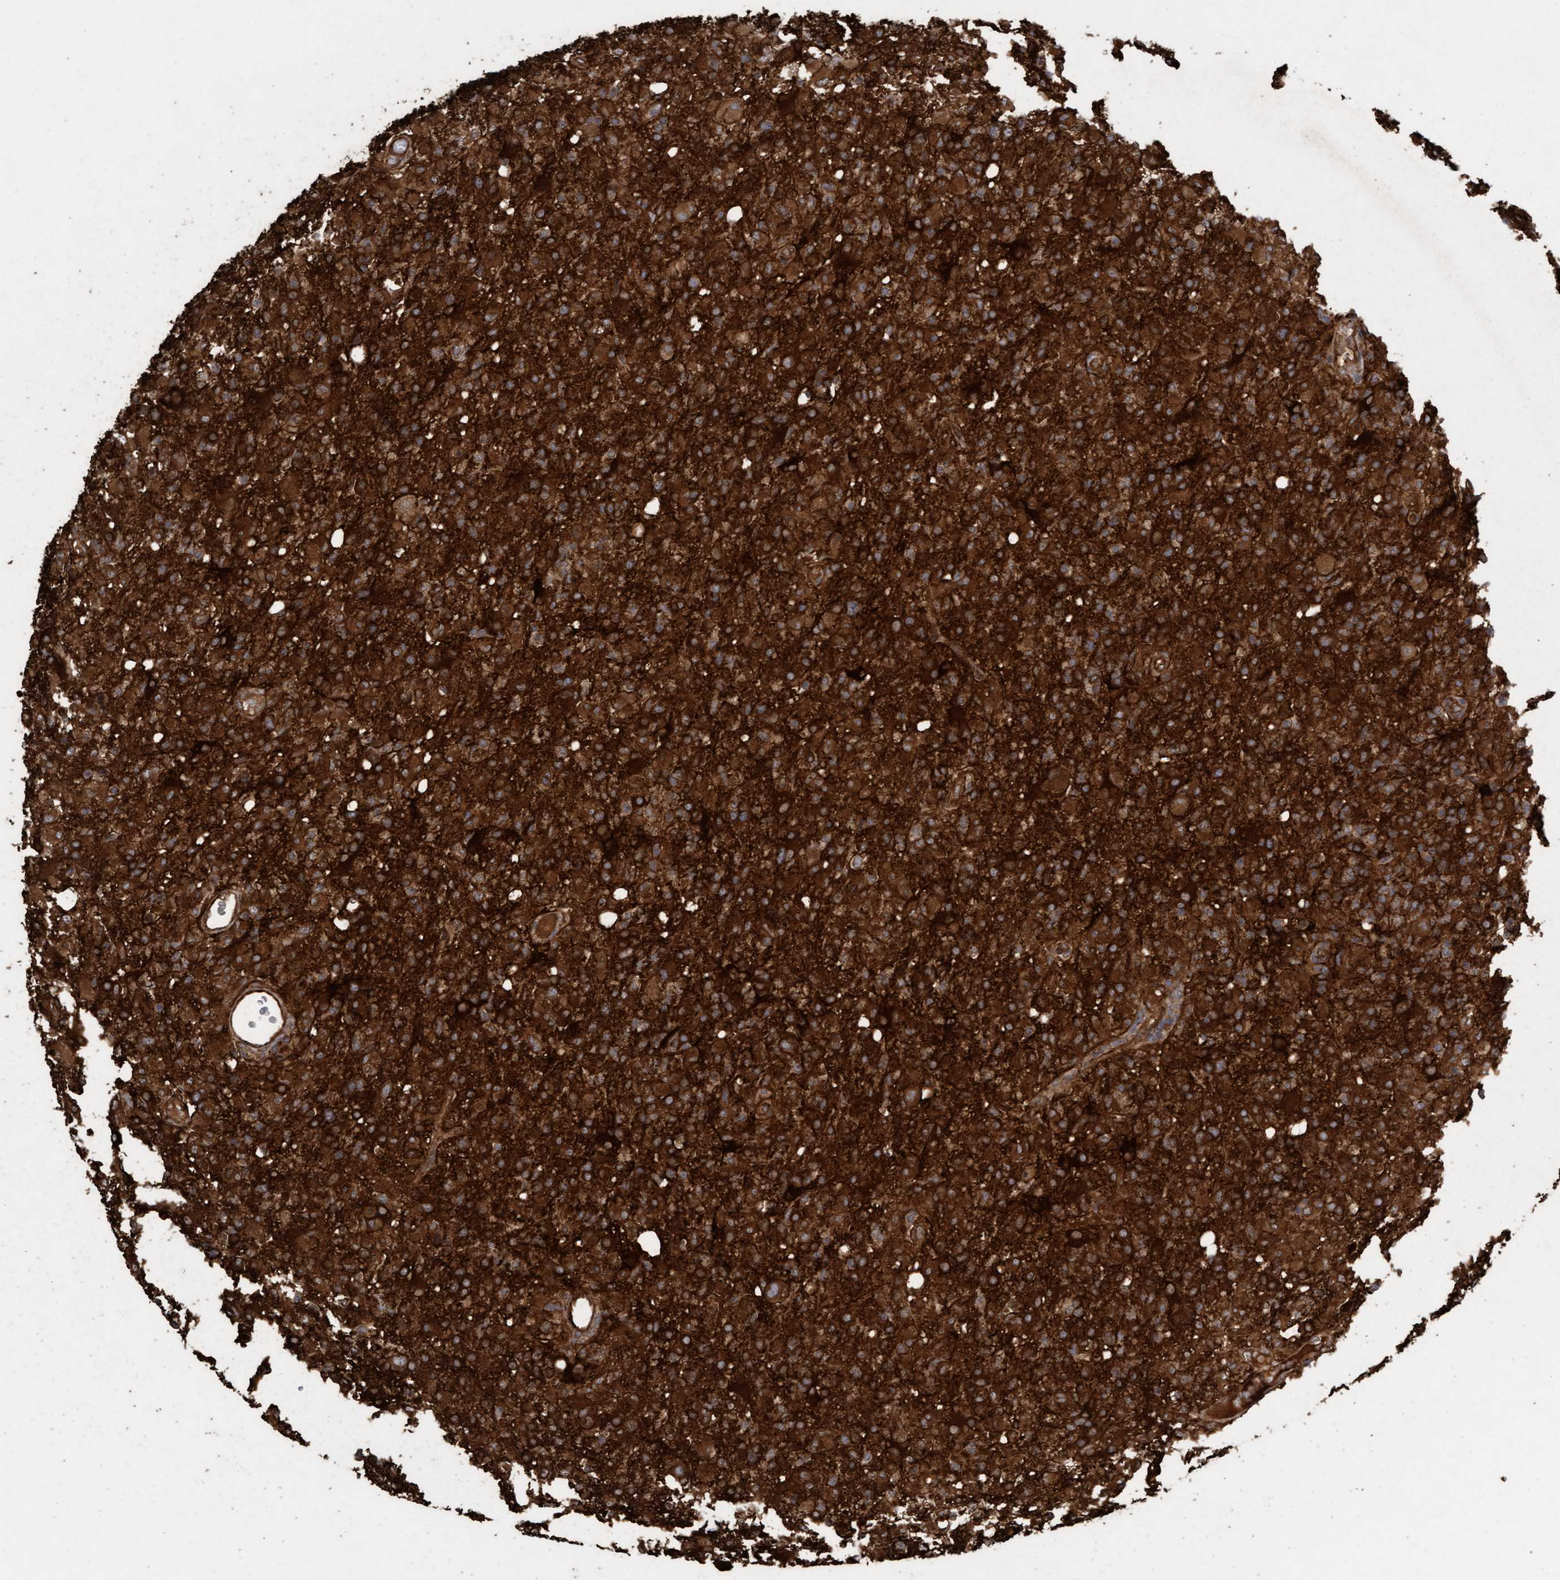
{"staining": {"intensity": "strong", "quantity": ">75%", "location": "cytoplasmic/membranous"}, "tissue": "glioma", "cell_type": "Tumor cells", "image_type": "cancer", "snomed": [{"axis": "morphology", "description": "Glioma, malignant, High grade"}, {"axis": "topography", "description": "Brain"}], "caption": "Strong cytoplasmic/membranous expression for a protein is identified in about >75% of tumor cells of glioma using immunohistochemistry (IHC).", "gene": "CDC42EP4", "patient": {"sex": "female", "age": 57}}